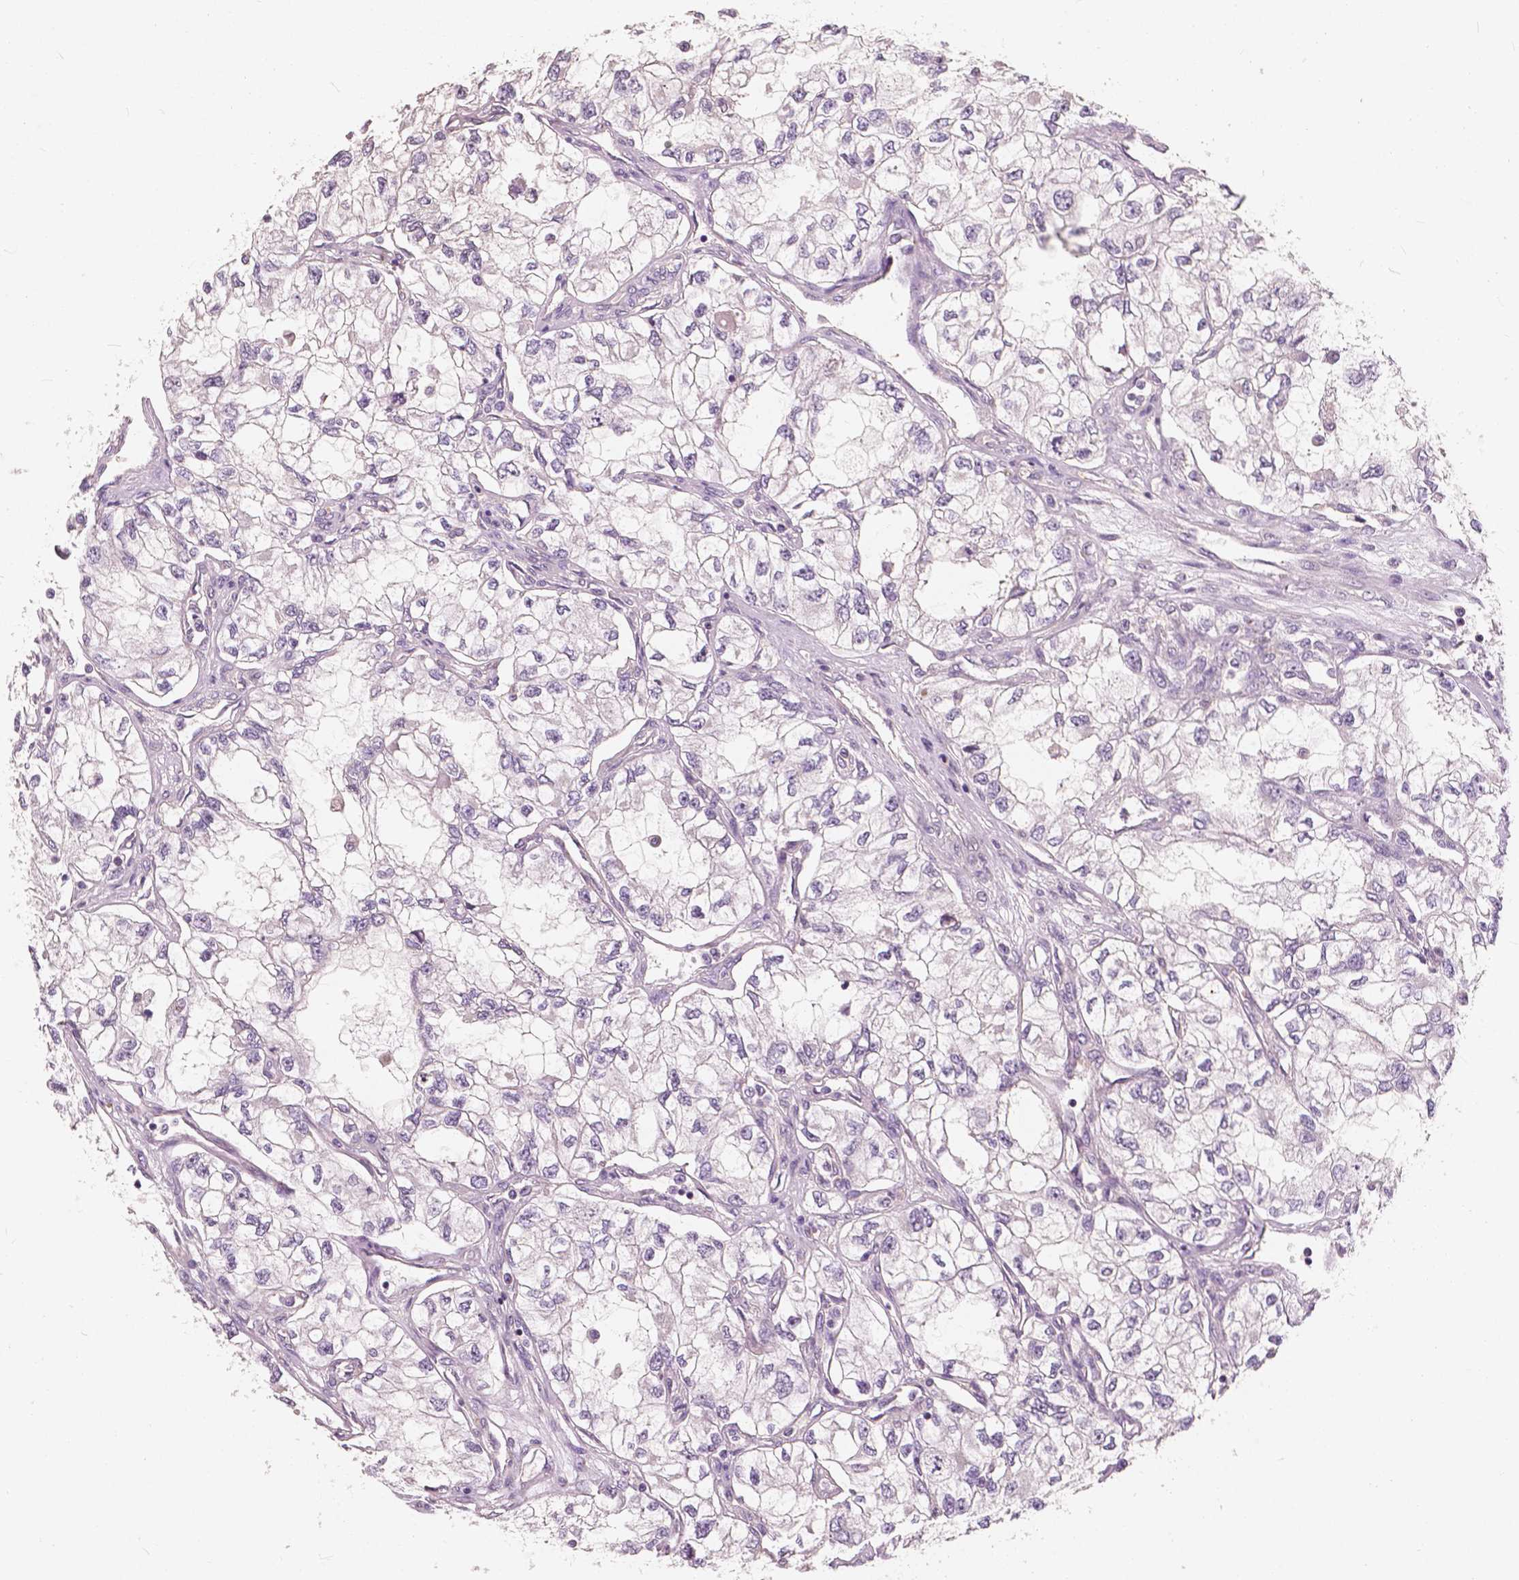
{"staining": {"intensity": "negative", "quantity": "none", "location": "none"}, "tissue": "renal cancer", "cell_type": "Tumor cells", "image_type": "cancer", "snomed": [{"axis": "morphology", "description": "Adenocarcinoma, NOS"}, {"axis": "topography", "description": "Kidney"}], "caption": "Tumor cells are negative for protein expression in human renal cancer (adenocarcinoma). The staining is performed using DAB brown chromogen with nuclei counter-stained in using hematoxylin.", "gene": "SAT2", "patient": {"sex": "female", "age": 59}}